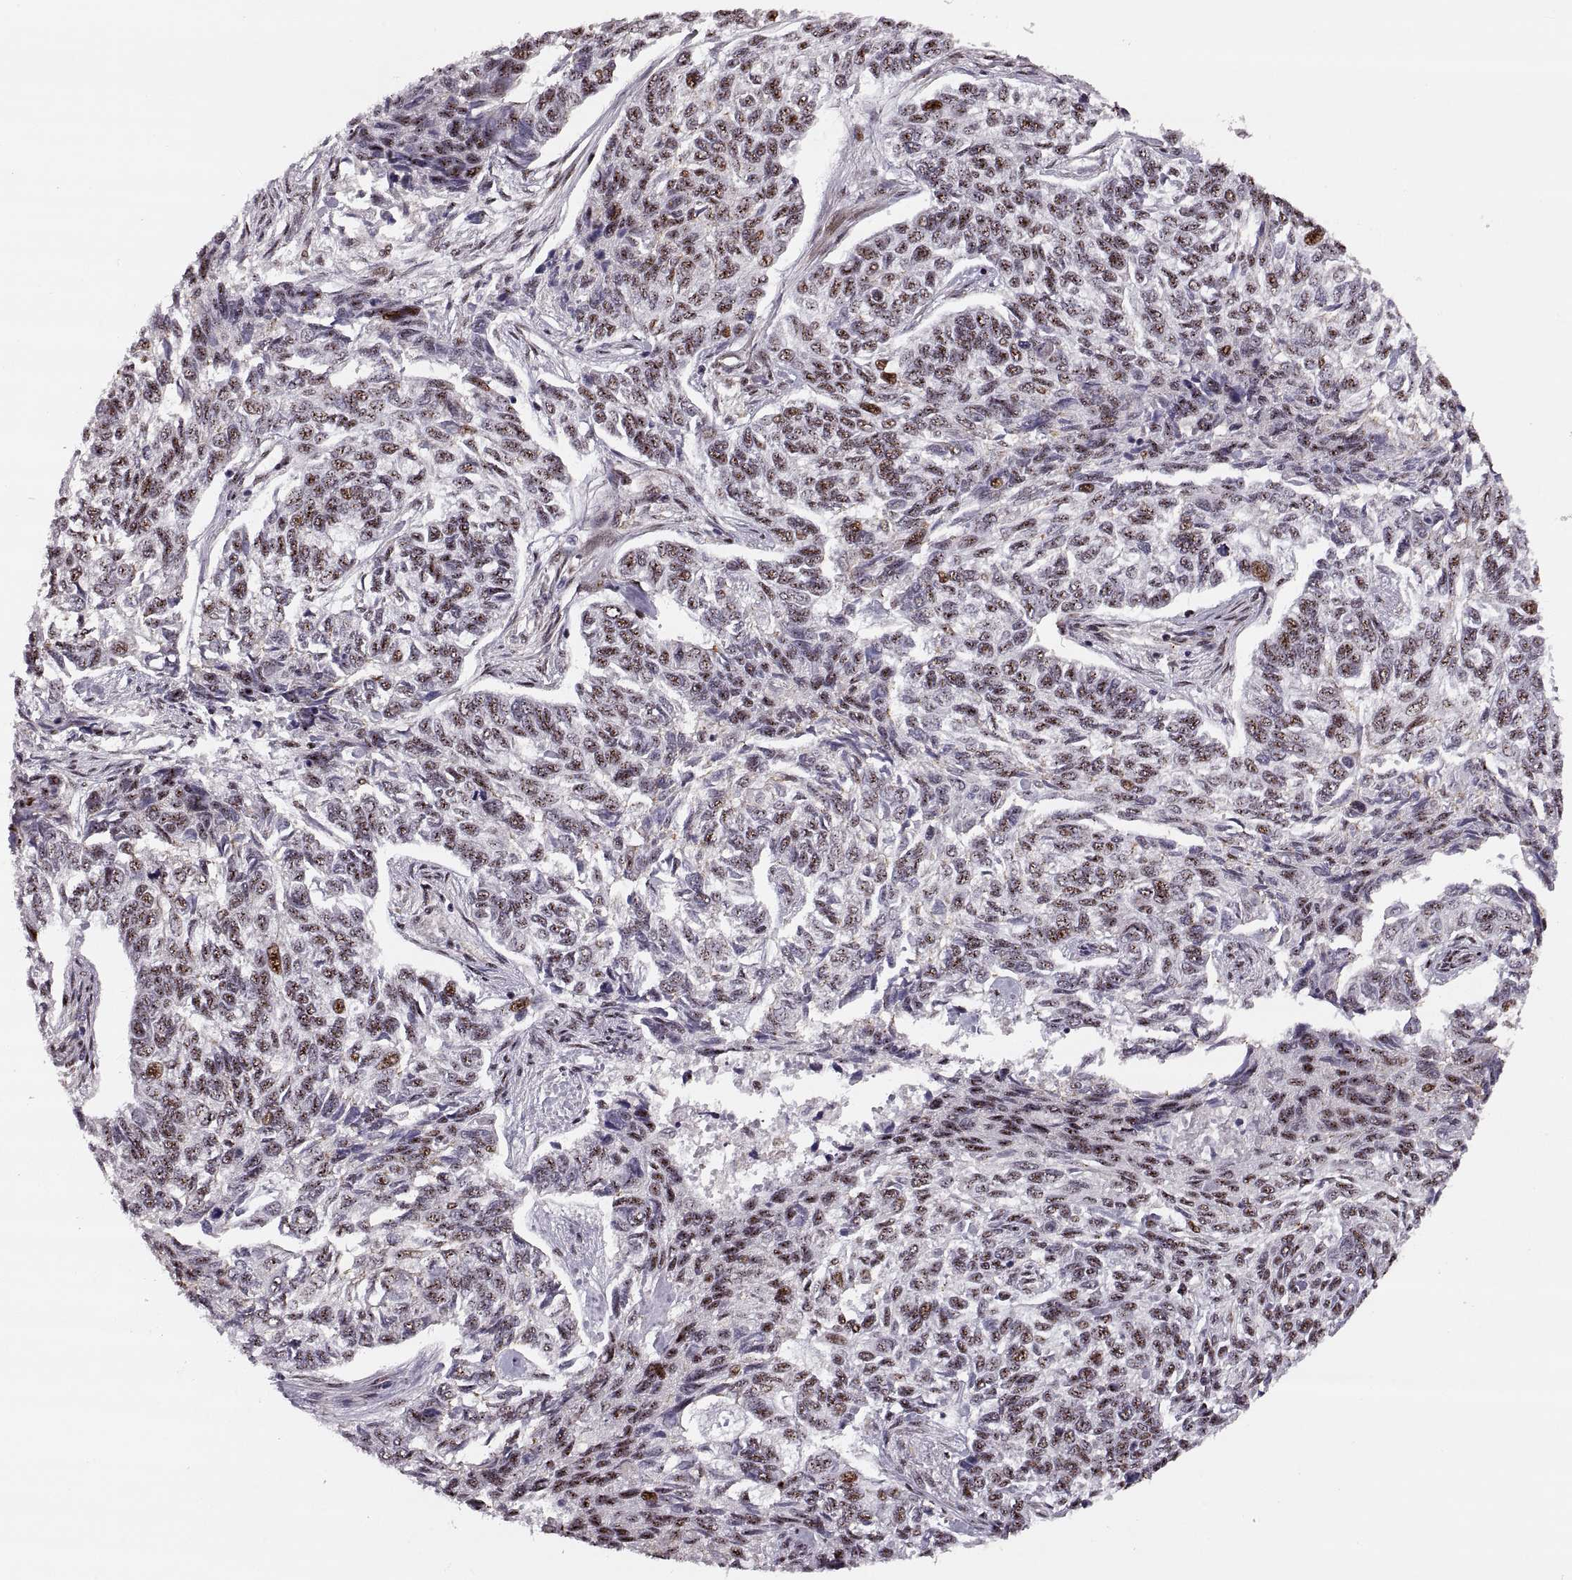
{"staining": {"intensity": "moderate", "quantity": "<25%", "location": "nuclear"}, "tissue": "skin cancer", "cell_type": "Tumor cells", "image_type": "cancer", "snomed": [{"axis": "morphology", "description": "Basal cell carcinoma"}, {"axis": "topography", "description": "Skin"}], "caption": "Immunohistochemistry (IHC) micrograph of neoplastic tissue: skin cancer (basal cell carcinoma) stained using IHC shows low levels of moderate protein expression localized specifically in the nuclear of tumor cells, appearing as a nuclear brown color.", "gene": "ZCCHC17", "patient": {"sex": "female", "age": 65}}